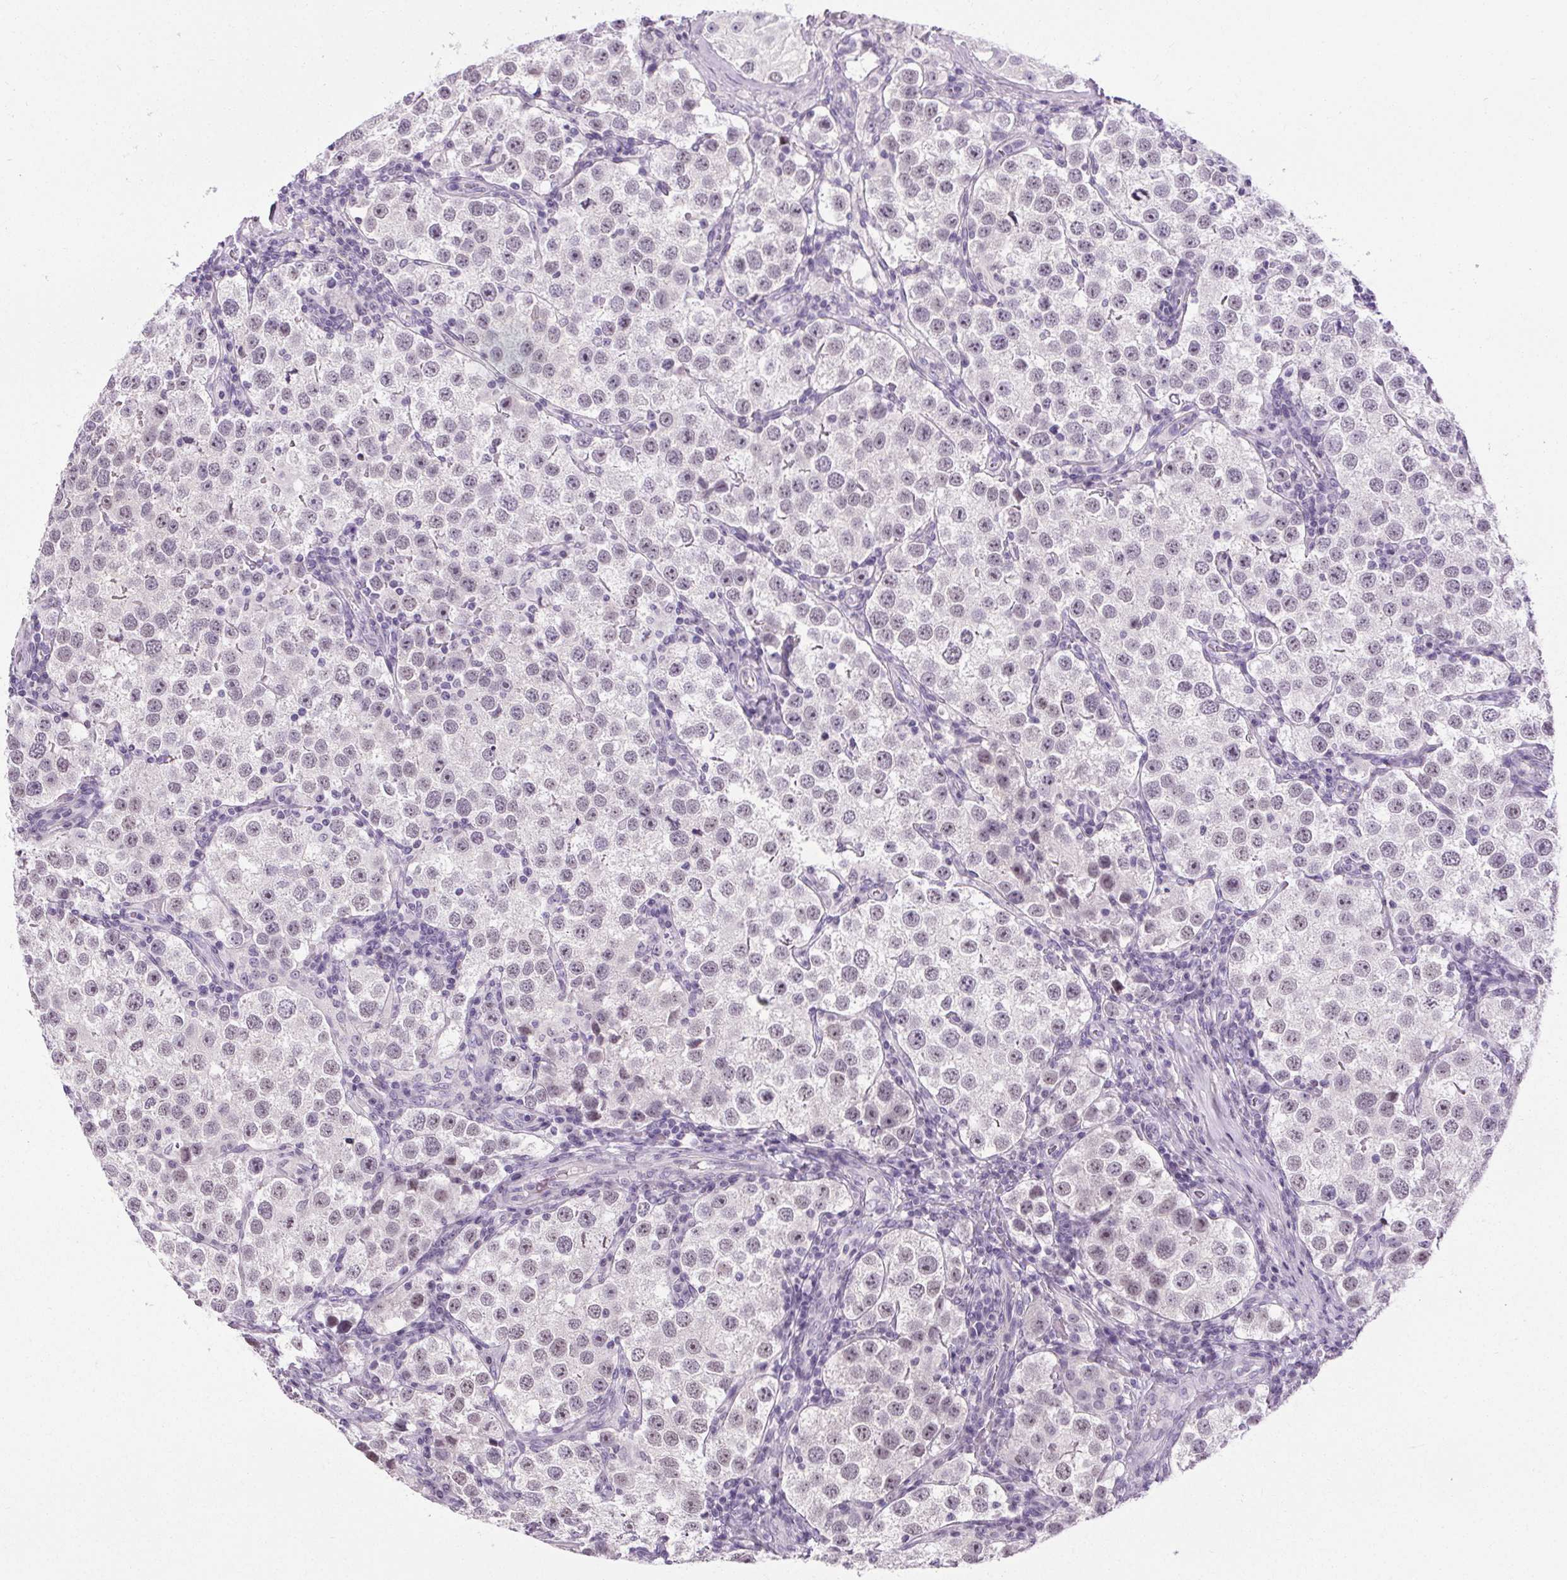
{"staining": {"intensity": "weak", "quantity": "25%-75%", "location": "nuclear"}, "tissue": "testis cancer", "cell_type": "Tumor cells", "image_type": "cancer", "snomed": [{"axis": "morphology", "description": "Seminoma, NOS"}, {"axis": "topography", "description": "Testis"}], "caption": "Seminoma (testis) stained with IHC displays weak nuclear positivity in approximately 25%-75% of tumor cells.", "gene": "TMEM240", "patient": {"sex": "male", "age": 37}}